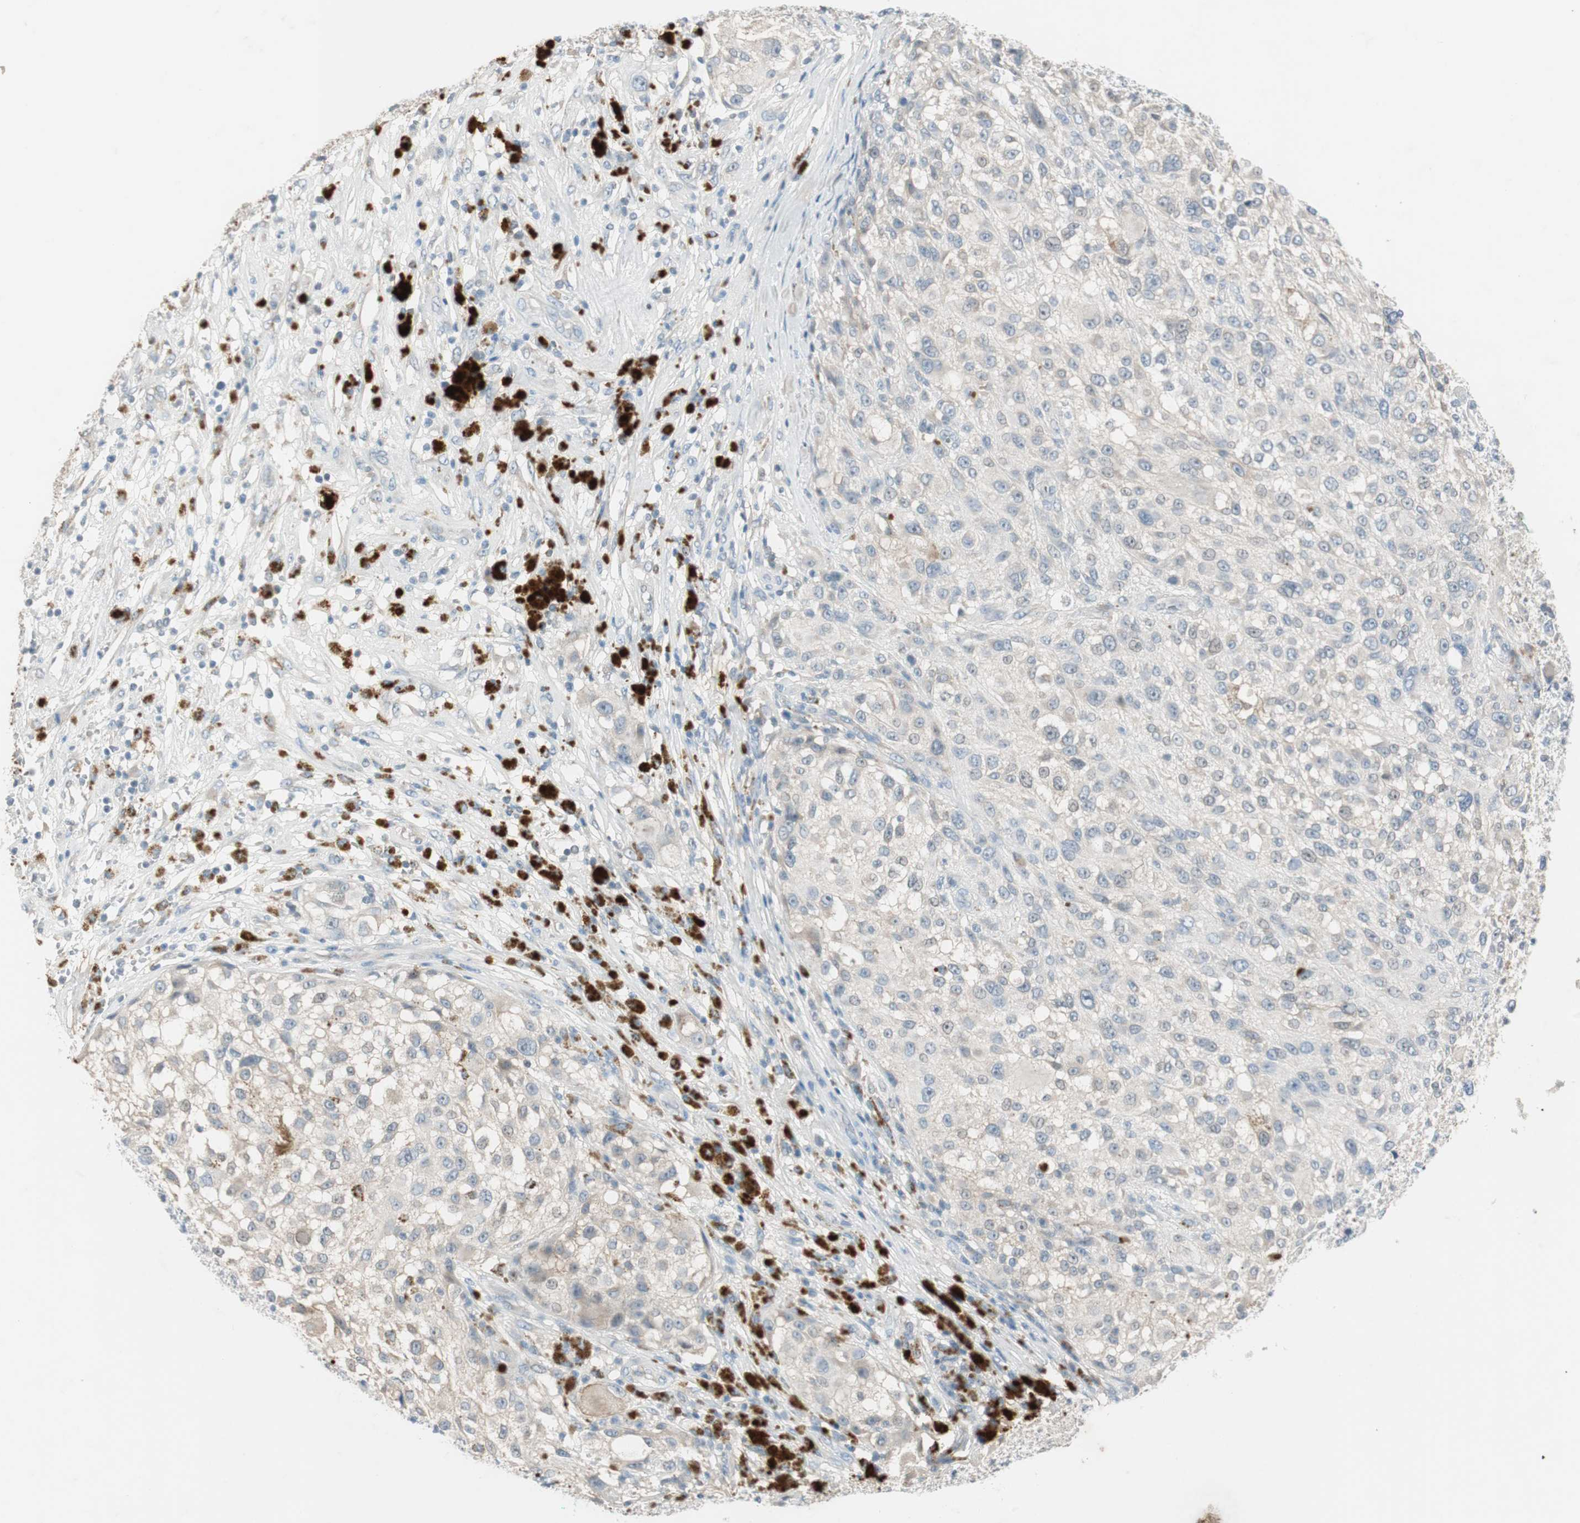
{"staining": {"intensity": "negative", "quantity": "none", "location": "none"}, "tissue": "melanoma", "cell_type": "Tumor cells", "image_type": "cancer", "snomed": [{"axis": "morphology", "description": "Necrosis, NOS"}, {"axis": "morphology", "description": "Malignant melanoma, NOS"}, {"axis": "topography", "description": "Skin"}], "caption": "Human malignant melanoma stained for a protein using immunohistochemistry exhibits no expression in tumor cells.", "gene": "KHK", "patient": {"sex": "female", "age": 87}}